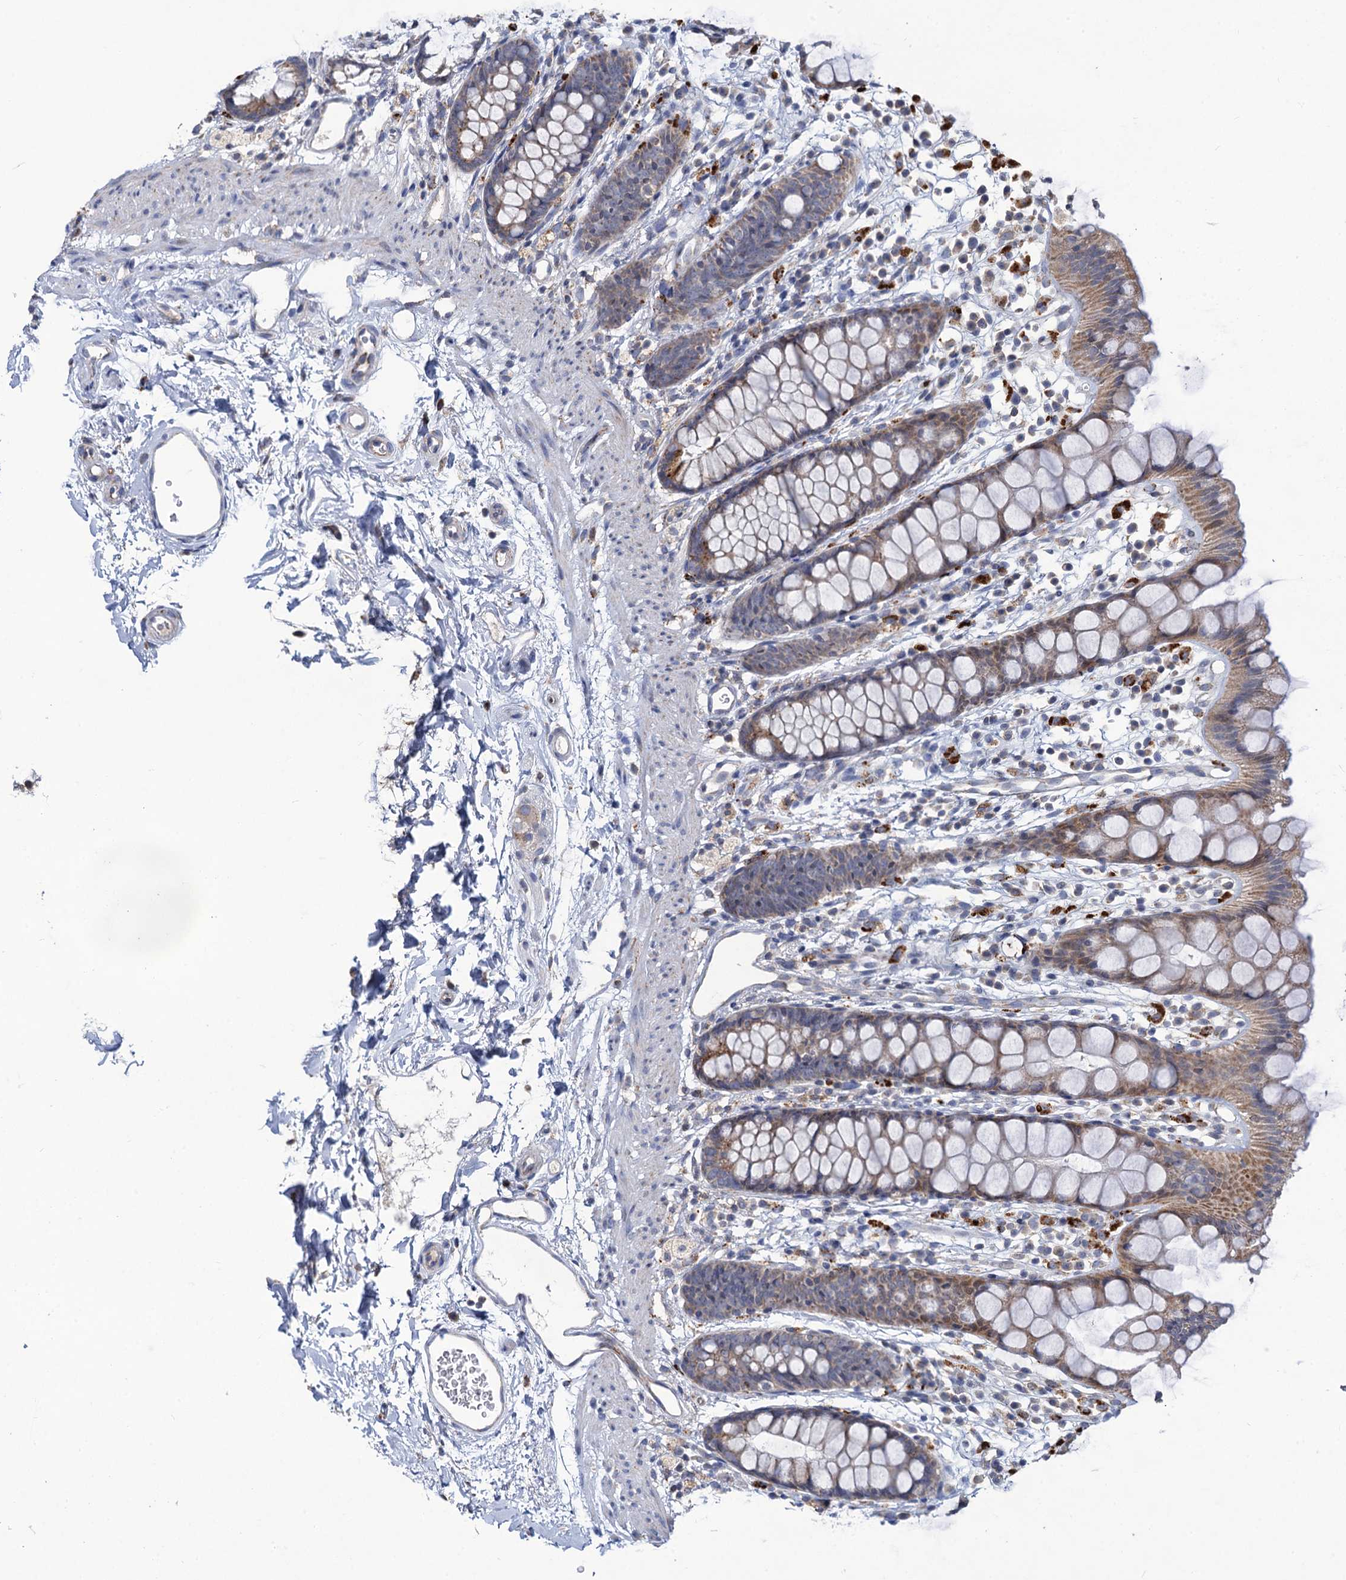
{"staining": {"intensity": "moderate", "quantity": "25%-75%", "location": "cytoplasmic/membranous"}, "tissue": "rectum", "cell_type": "Glandular cells", "image_type": "normal", "snomed": [{"axis": "morphology", "description": "Normal tissue, NOS"}, {"axis": "topography", "description": "Rectum"}], "caption": "Glandular cells reveal medium levels of moderate cytoplasmic/membranous staining in approximately 25%-75% of cells in unremarkable rectum.", "gene": "ANKS3", "patient": {"sex": "female", "age": 65}}